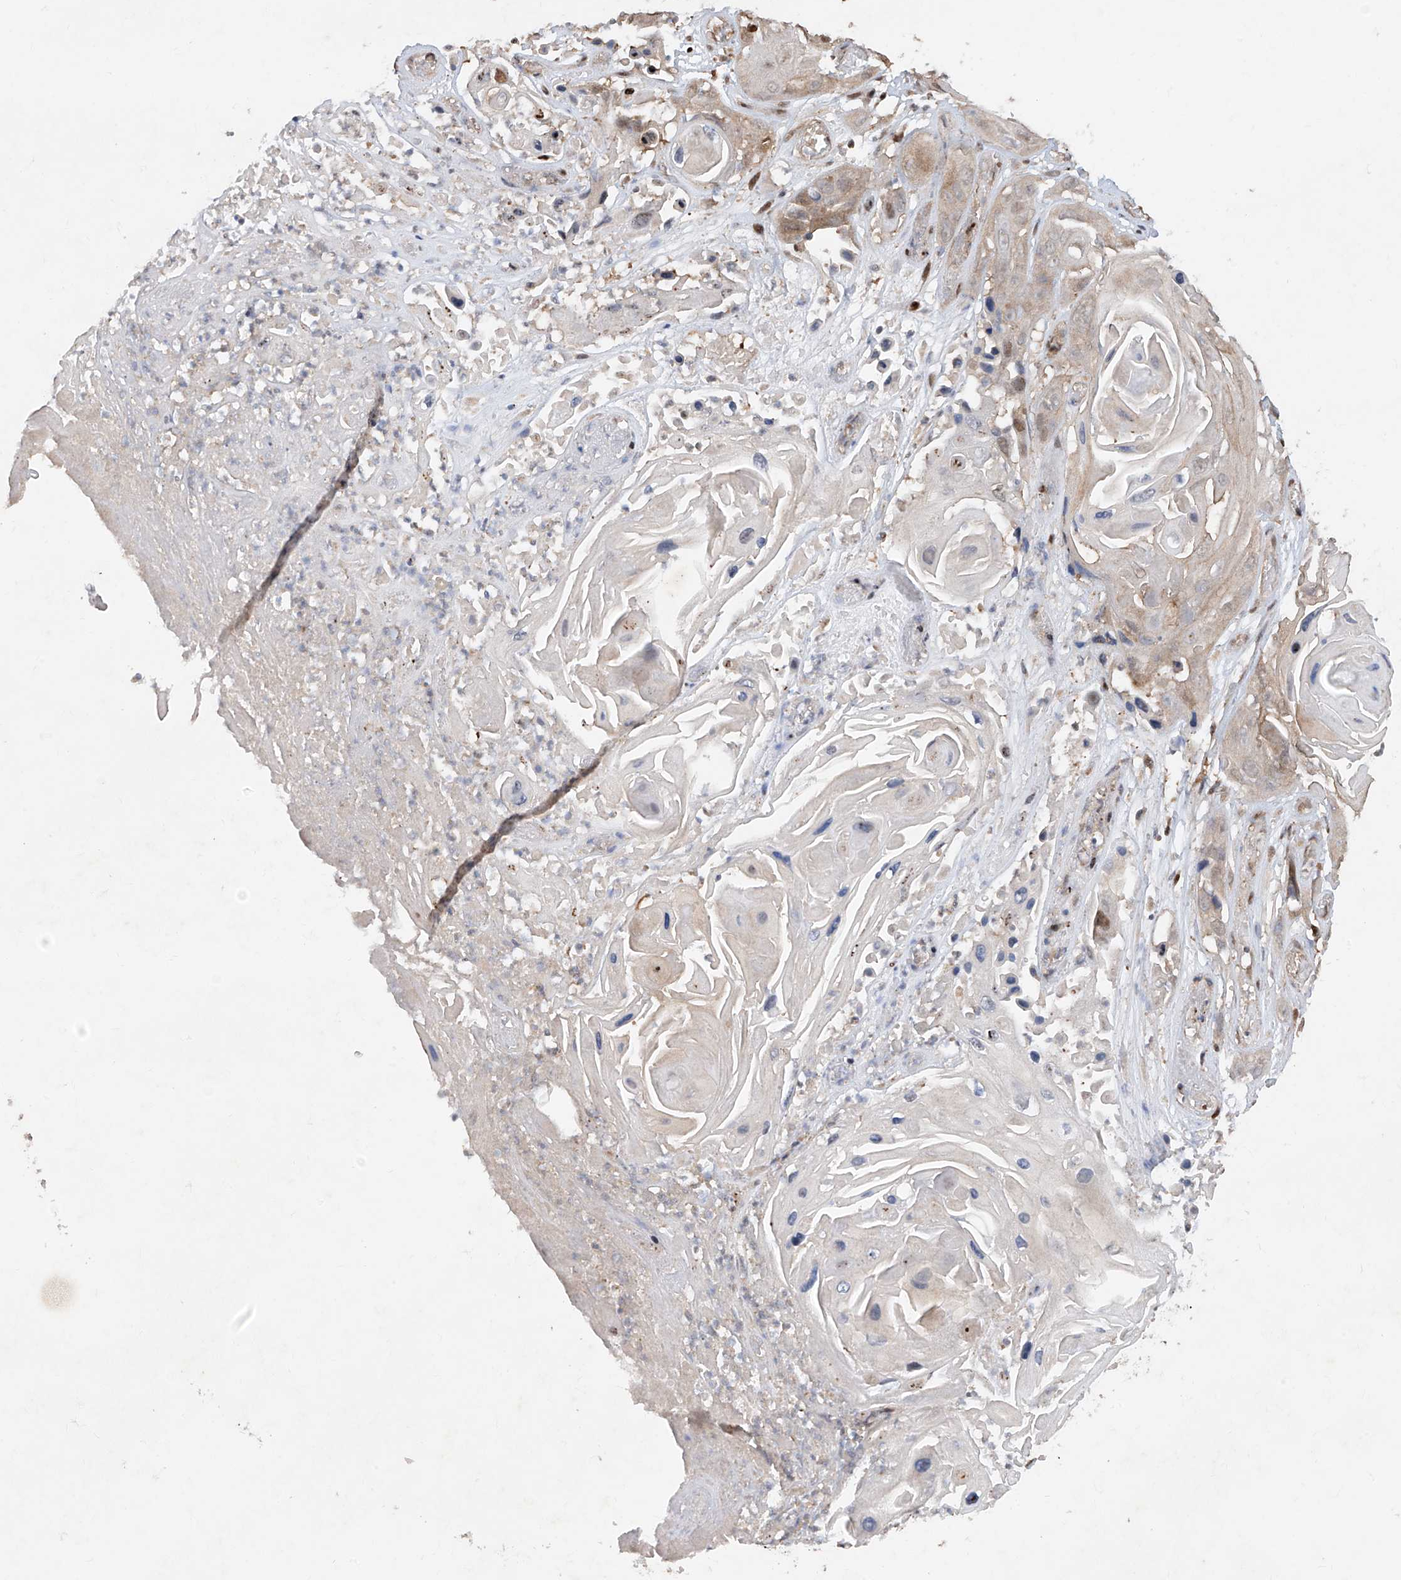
{"staining": {"intensity": "weak", "quantity": "<25%", "location": "cytoplasmic/membranous"}, "tissue": "skin cancer", "cell_type": "Tumor cells", "image_type": "cancer", "snomed": [{"axis": "morphology", "description": "Squamous cell carcinoma, NOS"}, {"axis": "topography", "description": "Skin"}], "caption": "Immunohistochemistry micrograph of neoplastic tissue: human skin cancer (squamous cell carcinoma) stained with DAB demonstrates no significant protein positivity in tumor cells.", "gene": "ZNF358", "patient": {"sex": "male", "age": 55}}